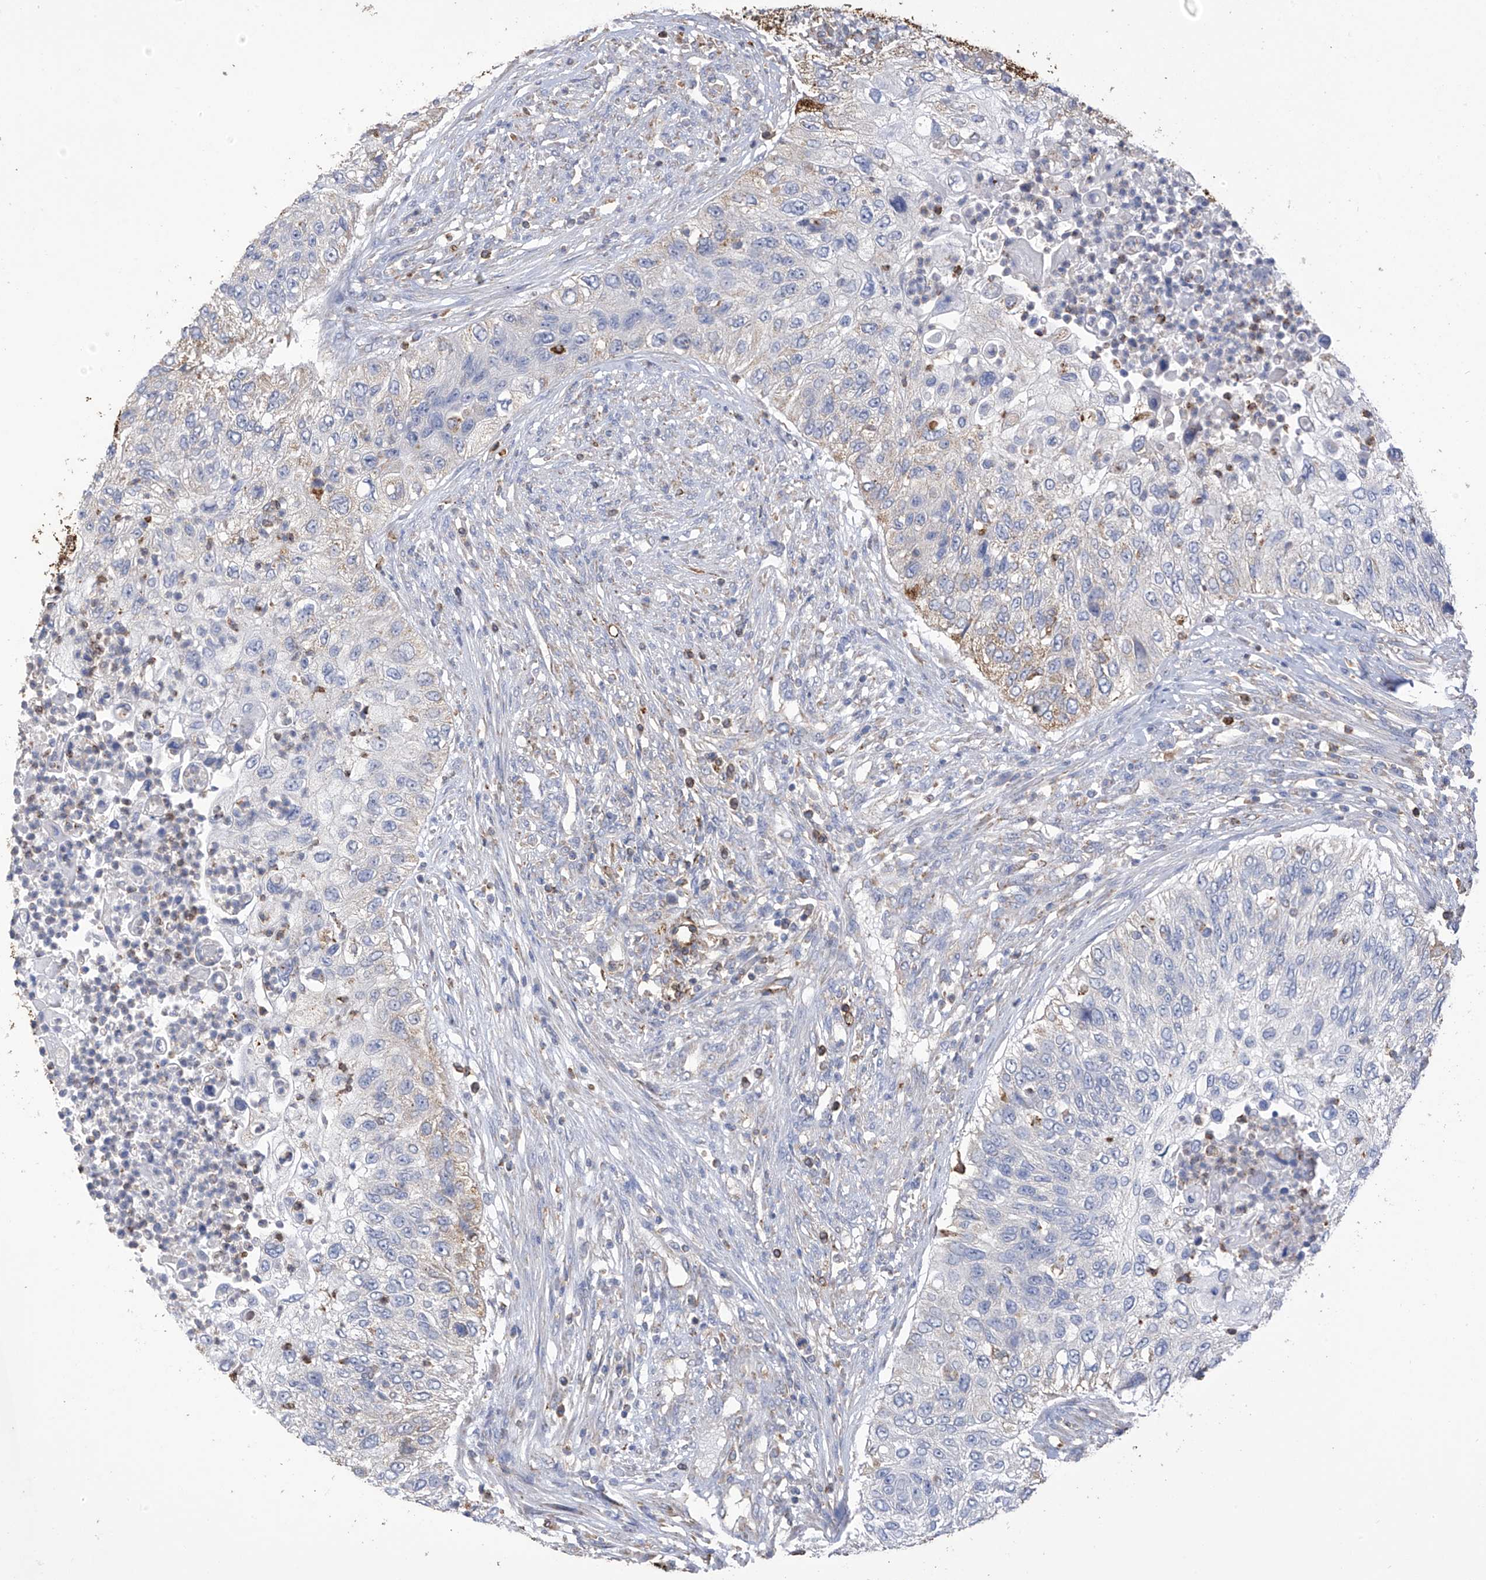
{"staining": {"intensity": "negative", "quantity": "none", "location": "none"}, "tissue": "urothelial cancer", "cell_type": "Tumor cells", "image_type": "cancer", "snomed": [{"axis": "morphology", "description": "Urothelial carcinoma, High grade"}, {"axis": "topography", "description": "Urinary bladder"}], "caption": "Tumor cells are negative for brown protein staining in urothelial carcinoma (high-grade).", "gene": "OGT", "patient": {"sex": "female", "age": 60}}